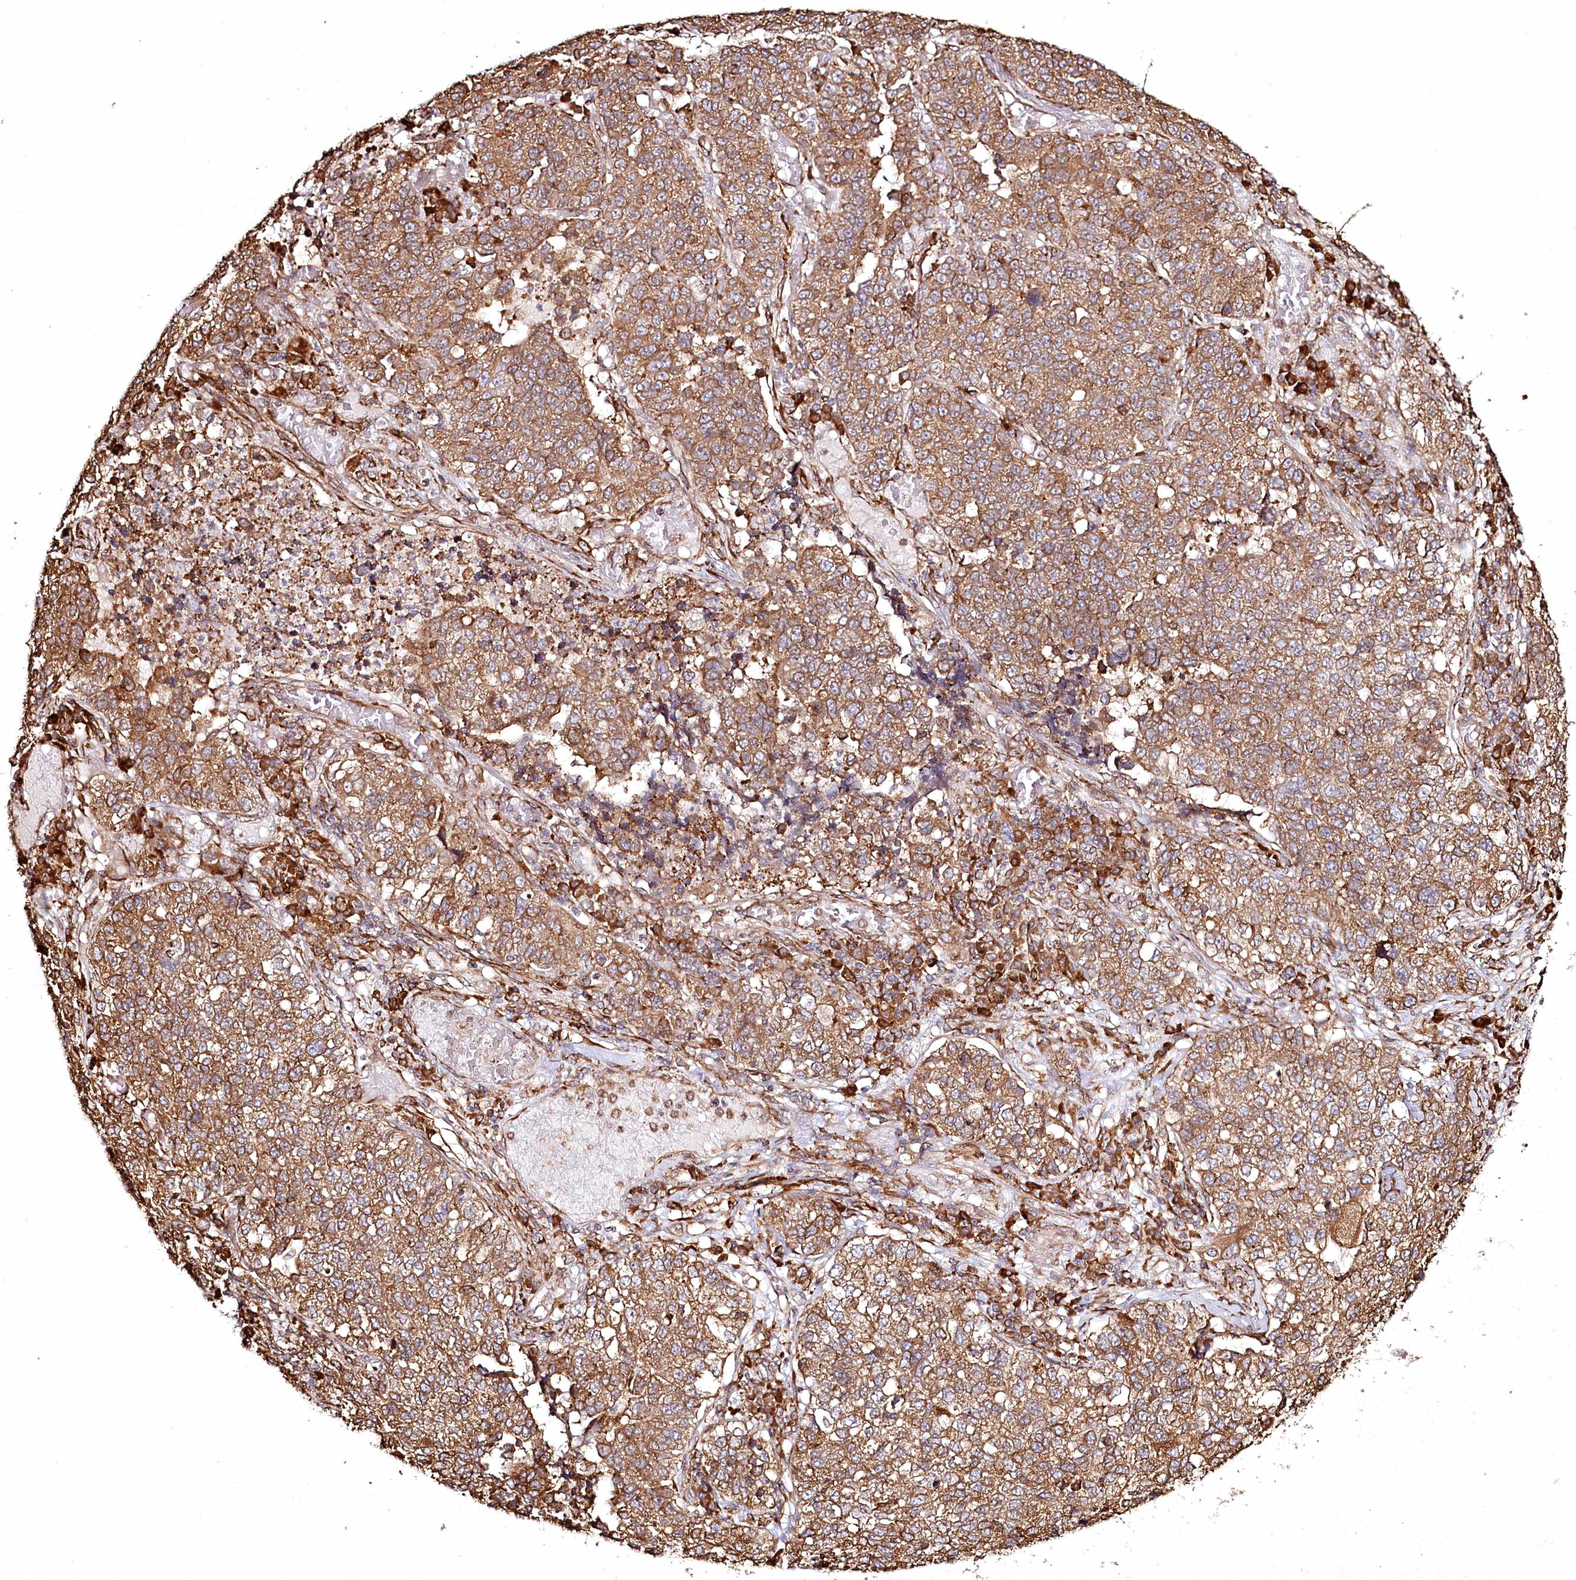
{"staining": {"intensity": "moderate", "quantity": ">75%", "location": "cytoplasmic/membranous"}, "tissue": "lung cancer", "cell_type": "Tumor cells", "image_type": "cancer", "snomed": [{"axis": "morphology", "description": "Adenocarcinoma, NOS"}, {"axis": "topography", "description": "Lung"}], "caption": "Lung cancer tissue displays moderate cytoplasmic/membranous expression in about >75% of tumor cells The protein of interest is stained brown, and the nuclei are stained in blue (DAB IHC with brightfield microscopy, high magnification).", "gene": "FAM13A", "patient": {"sex": "male", "age": 49}}